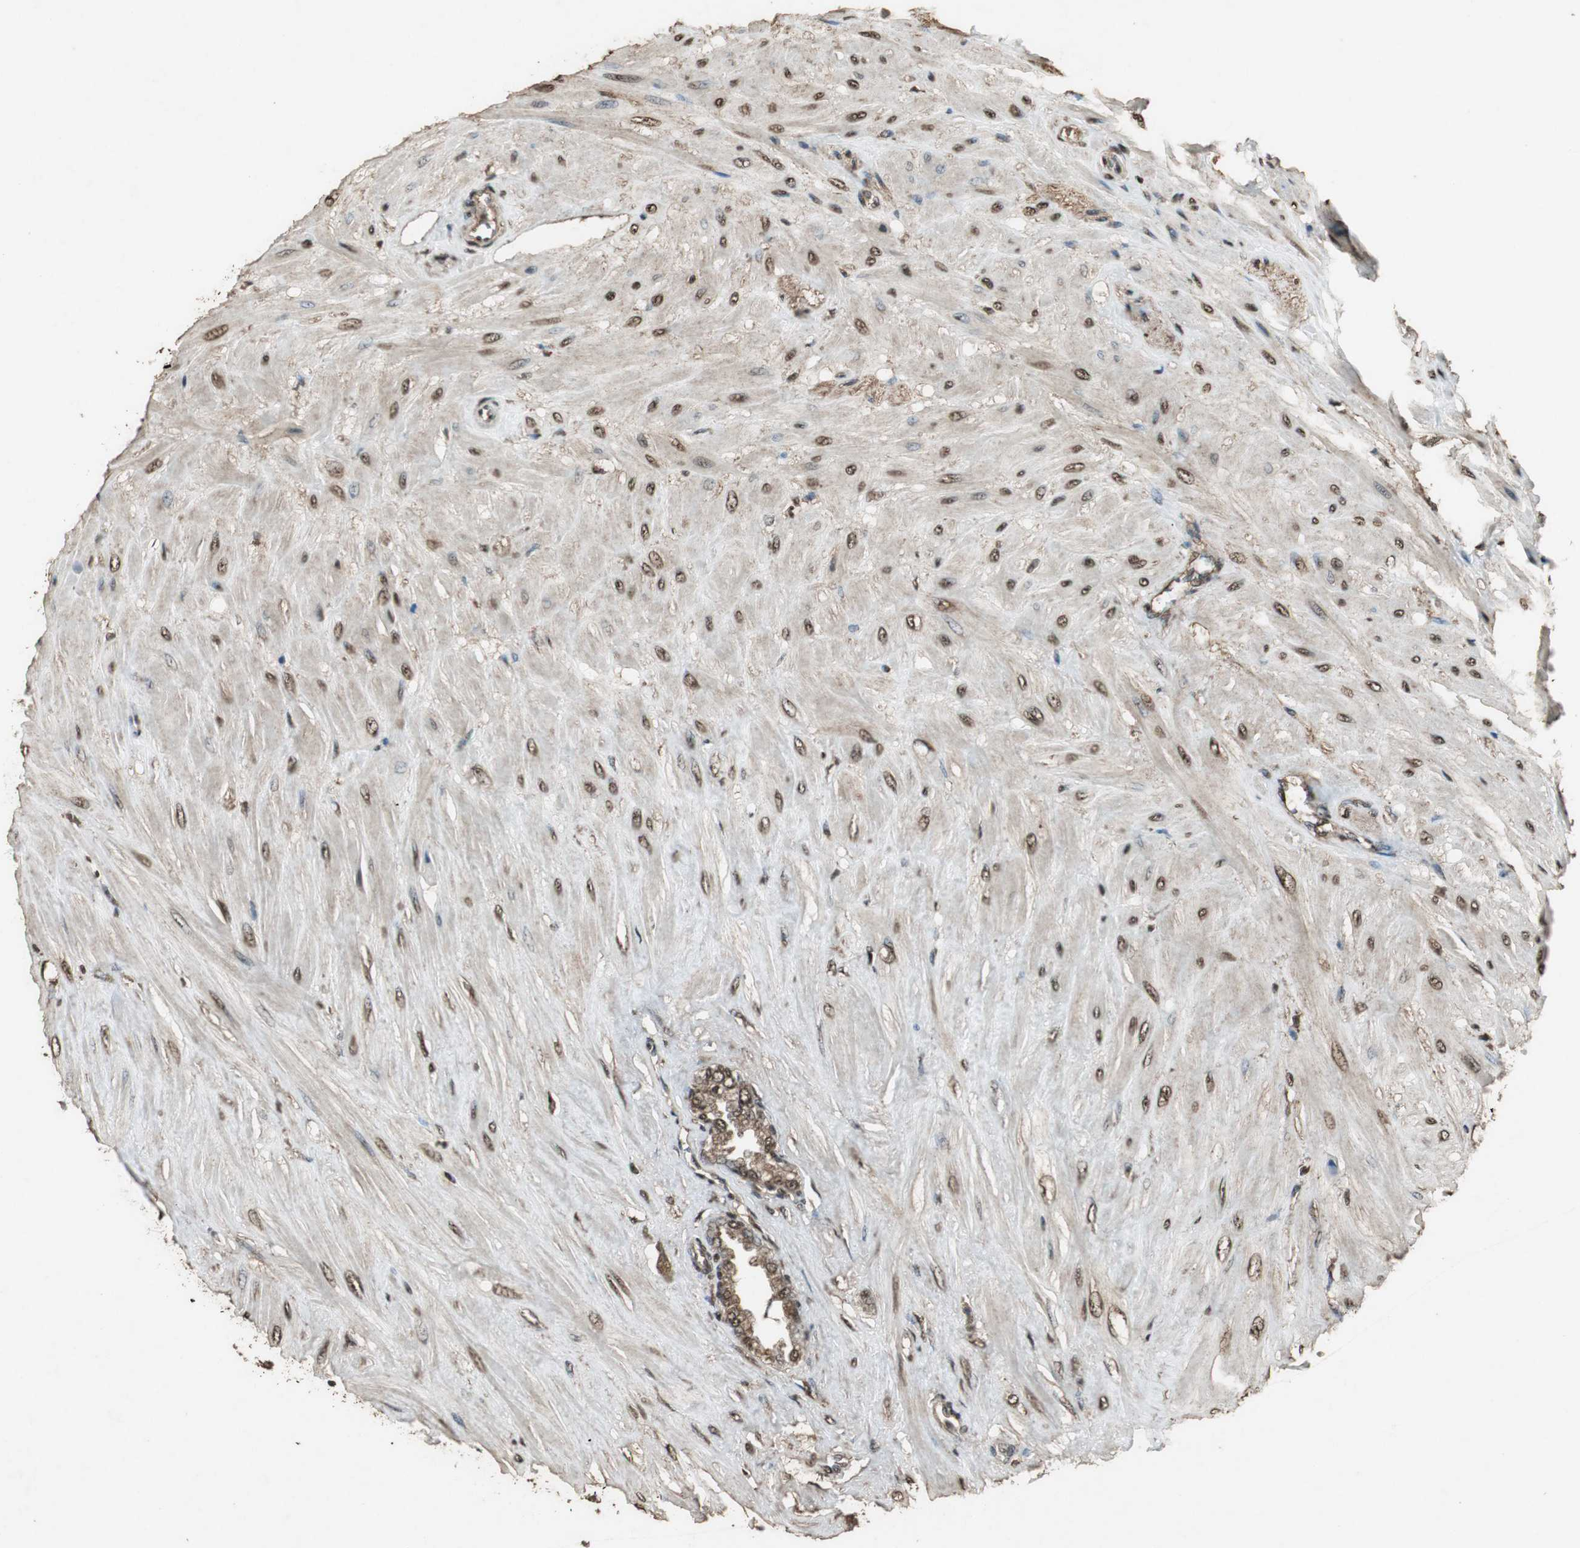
{"staining": {"intensity": "strong", "quantity": ">75%", "location": "cytoplasmic/membranous,nuclear"}, "tissue": "seminal vesicle", "cell_type": "Glandular cells", "image_type": "normal", "snomed": [{"axis": "morphology", "description": "Normal tissue, NOS"}, {"axis": "topography", "description": "Seminal veicle"}], "caption": "Protein staining by immunohistochemistry (IHC) displays strong cytoplasmic/membranous,nuclear expression in approximately >75% of glandular cells in unremarkable seminal vesicle. (DAB IHC with brightfield microscopy, high magnification).", "gene": "PPP1R13B", "patient": {"sex": "male", "age": 46}}